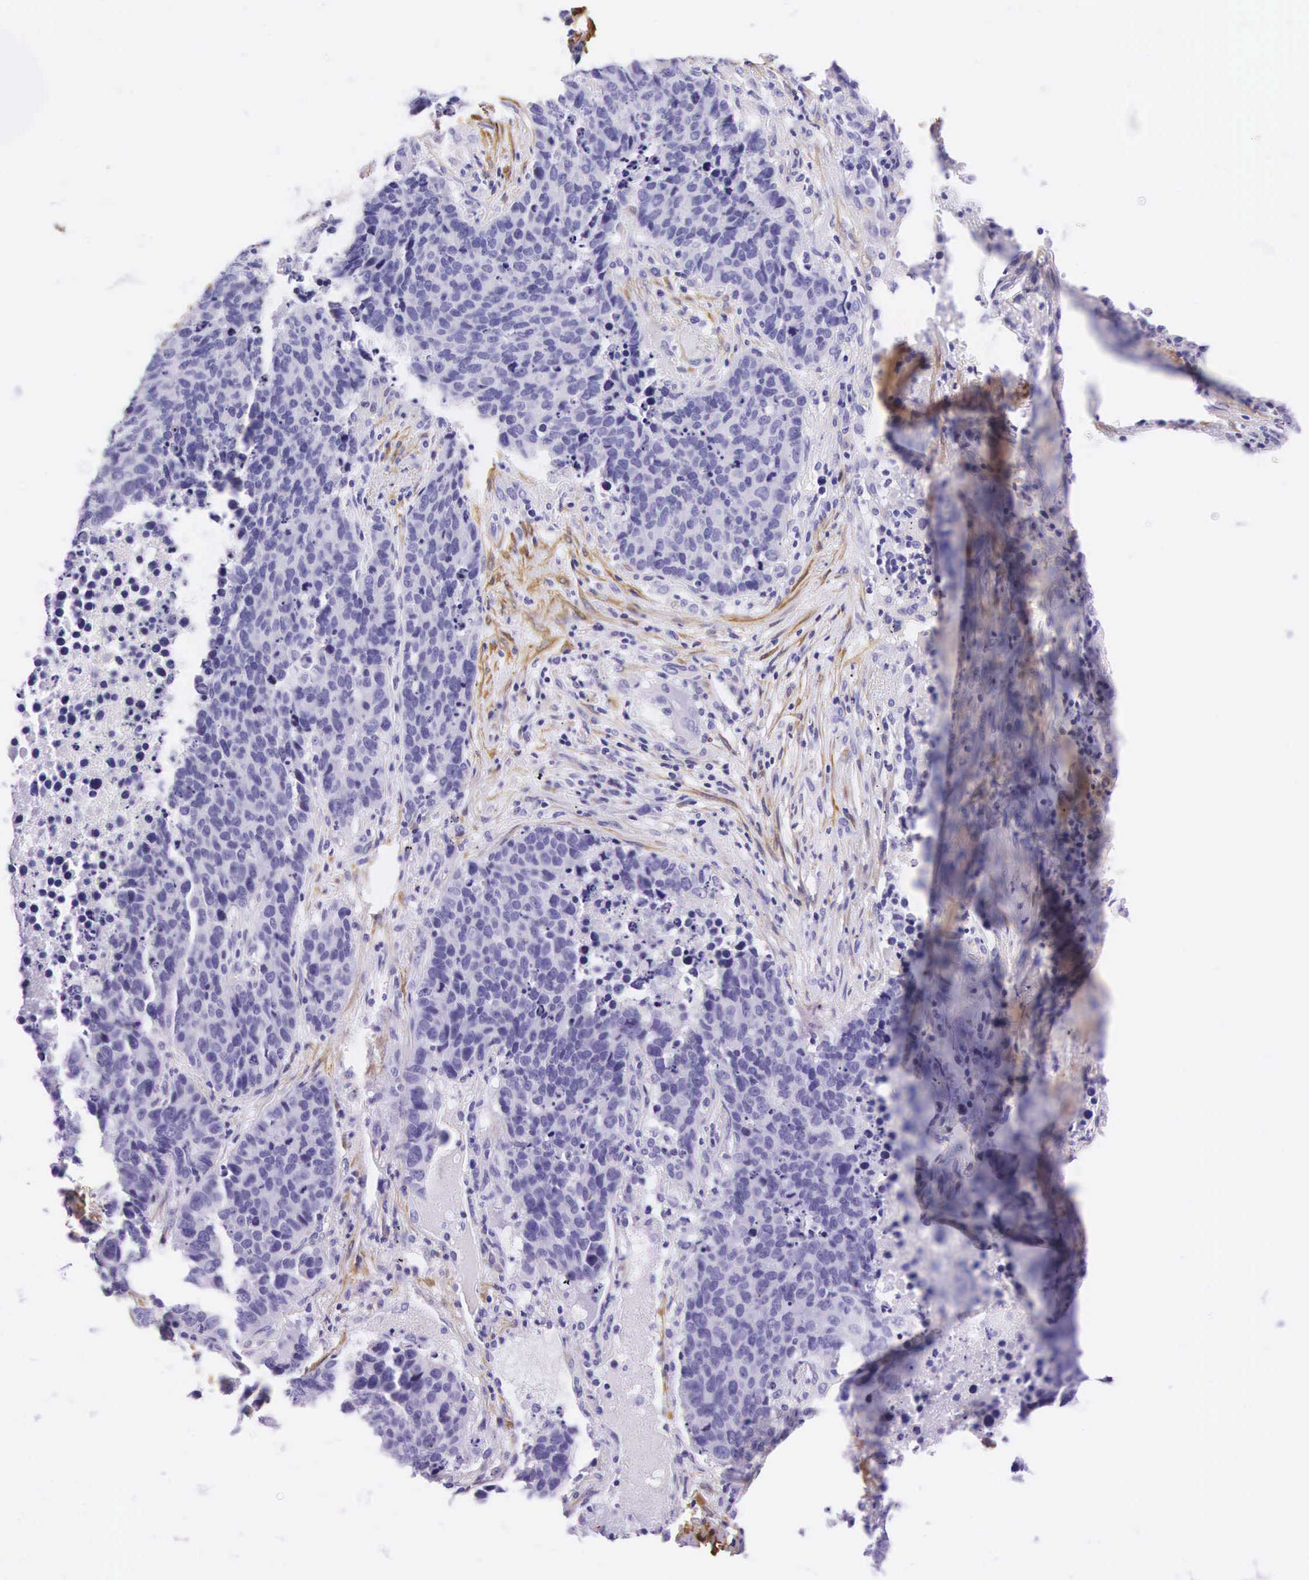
{"staining": {"intensity": "negative", "quantity": "none", "location": "none"}, "tissue": "lung cancer", "cell_type": "Tumor cells", "image_type": "cancer", "snomed": [{"axis": "morphology", "description": "Carcinoid, malignant, NOS"}, {"axis": "topography", "description": "Lung"}], "caption": "Lung carcinoid (malignant) was stained to show a protein in brown. There is no significant expression in tumor cells.", "gene": "CNN1", "patient": {"sex": "male", "age": 60}}